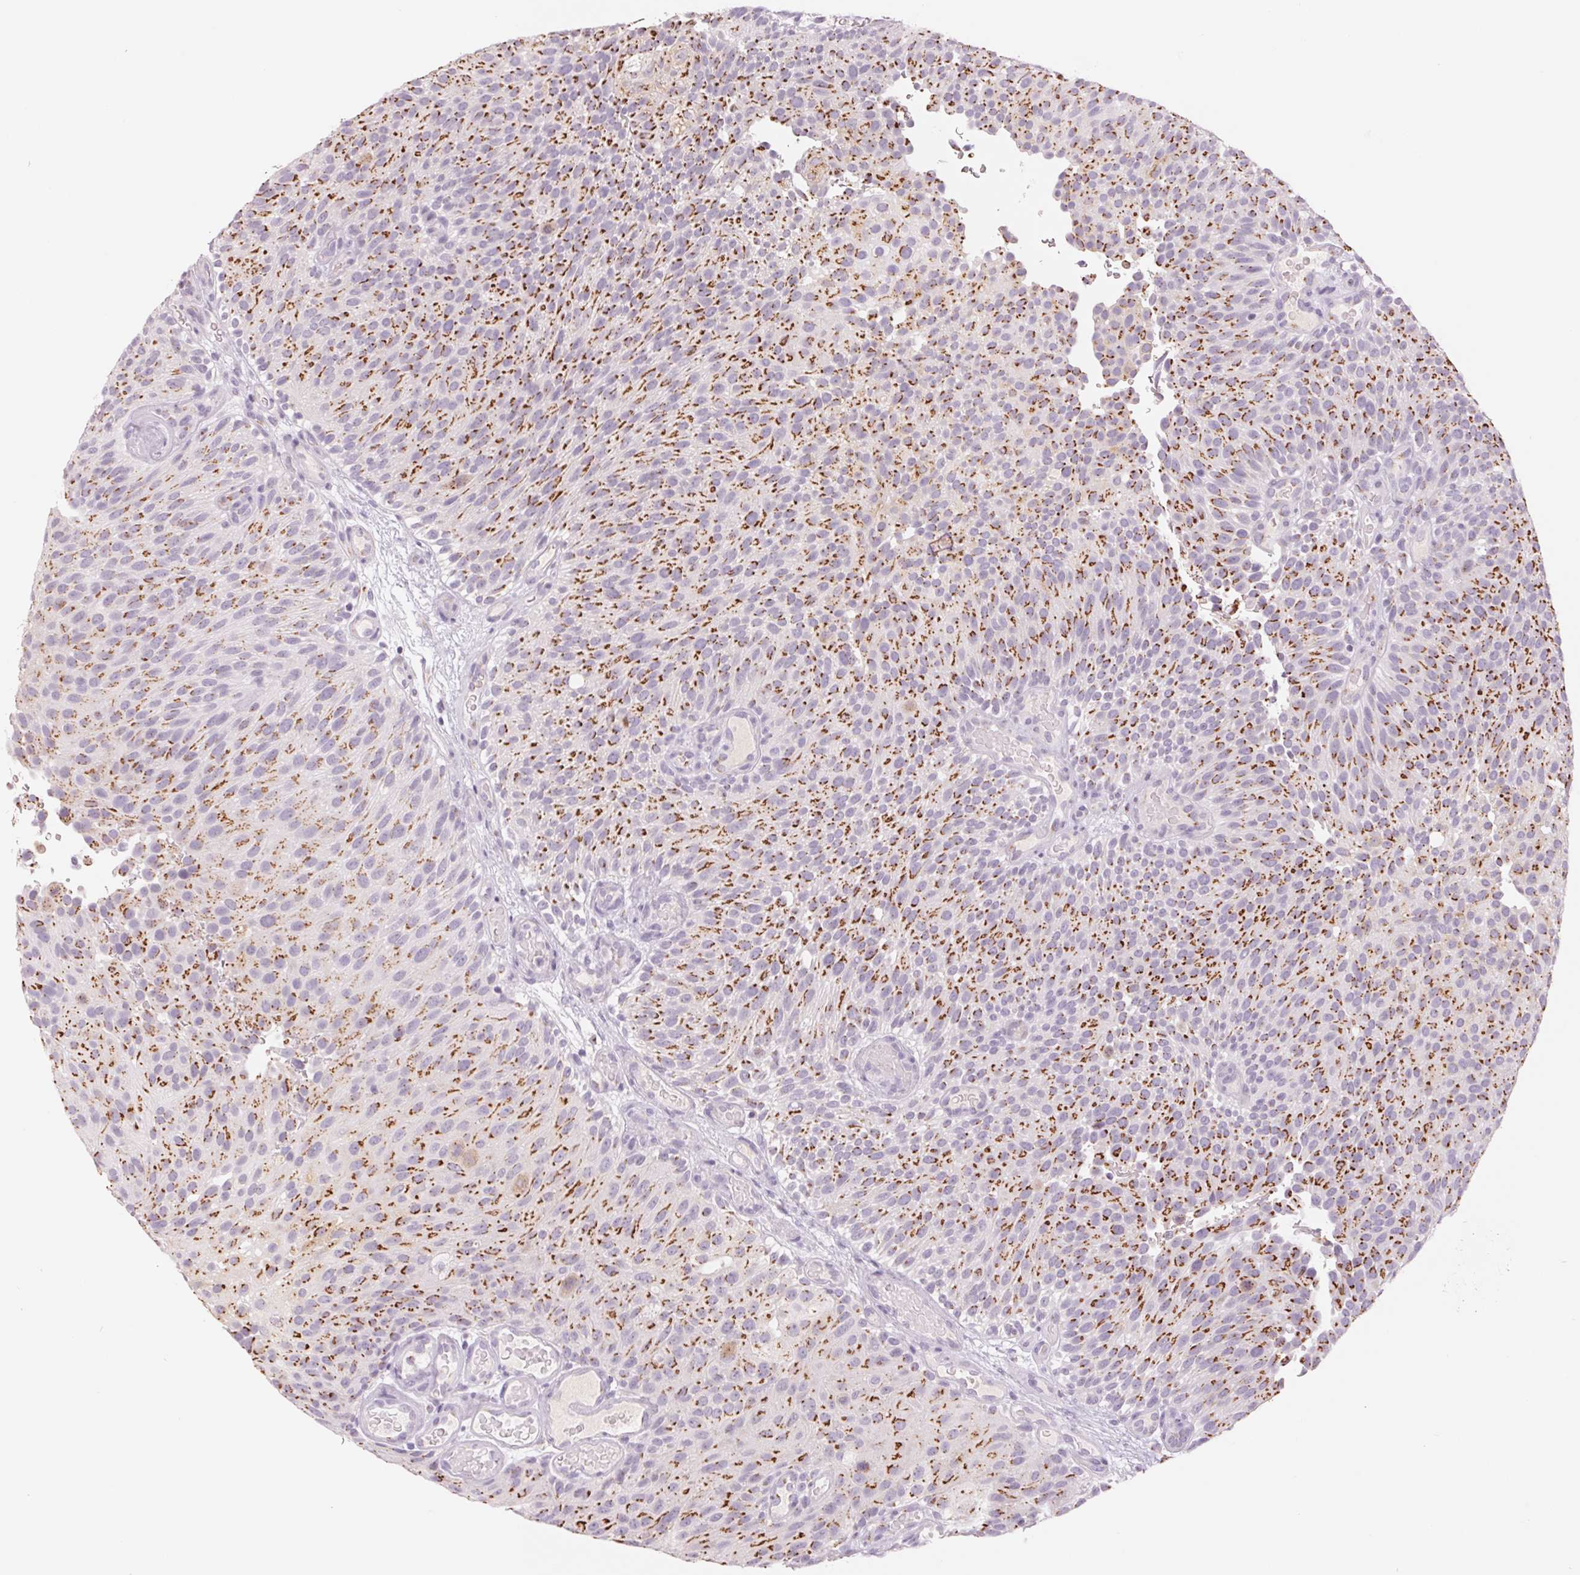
{"staining": {"intensity": "moderate", "quantity": ">75%", "location": "cytoplasmic/membranous"}, "tissue": "urothelial cancer", "cell_type": "Tumor cells", "image_type": "cancer", "snomed": [{"axis": "morphology", "description": "Urothelial carcinoma, Low grade"}, {"axis": "topography", "description": "Urinary bladder"}], "caption": "Immunohistochemistry photomicrograph of urothelial carcinoma (low-grade) stained for a protein (brown), which shows medium levels of moderate cytoplasmic/membranous staining in approximately >75% of tumor cells.", "gene": "GALNT7", "patient": {"sex": "male", "age": 78}}